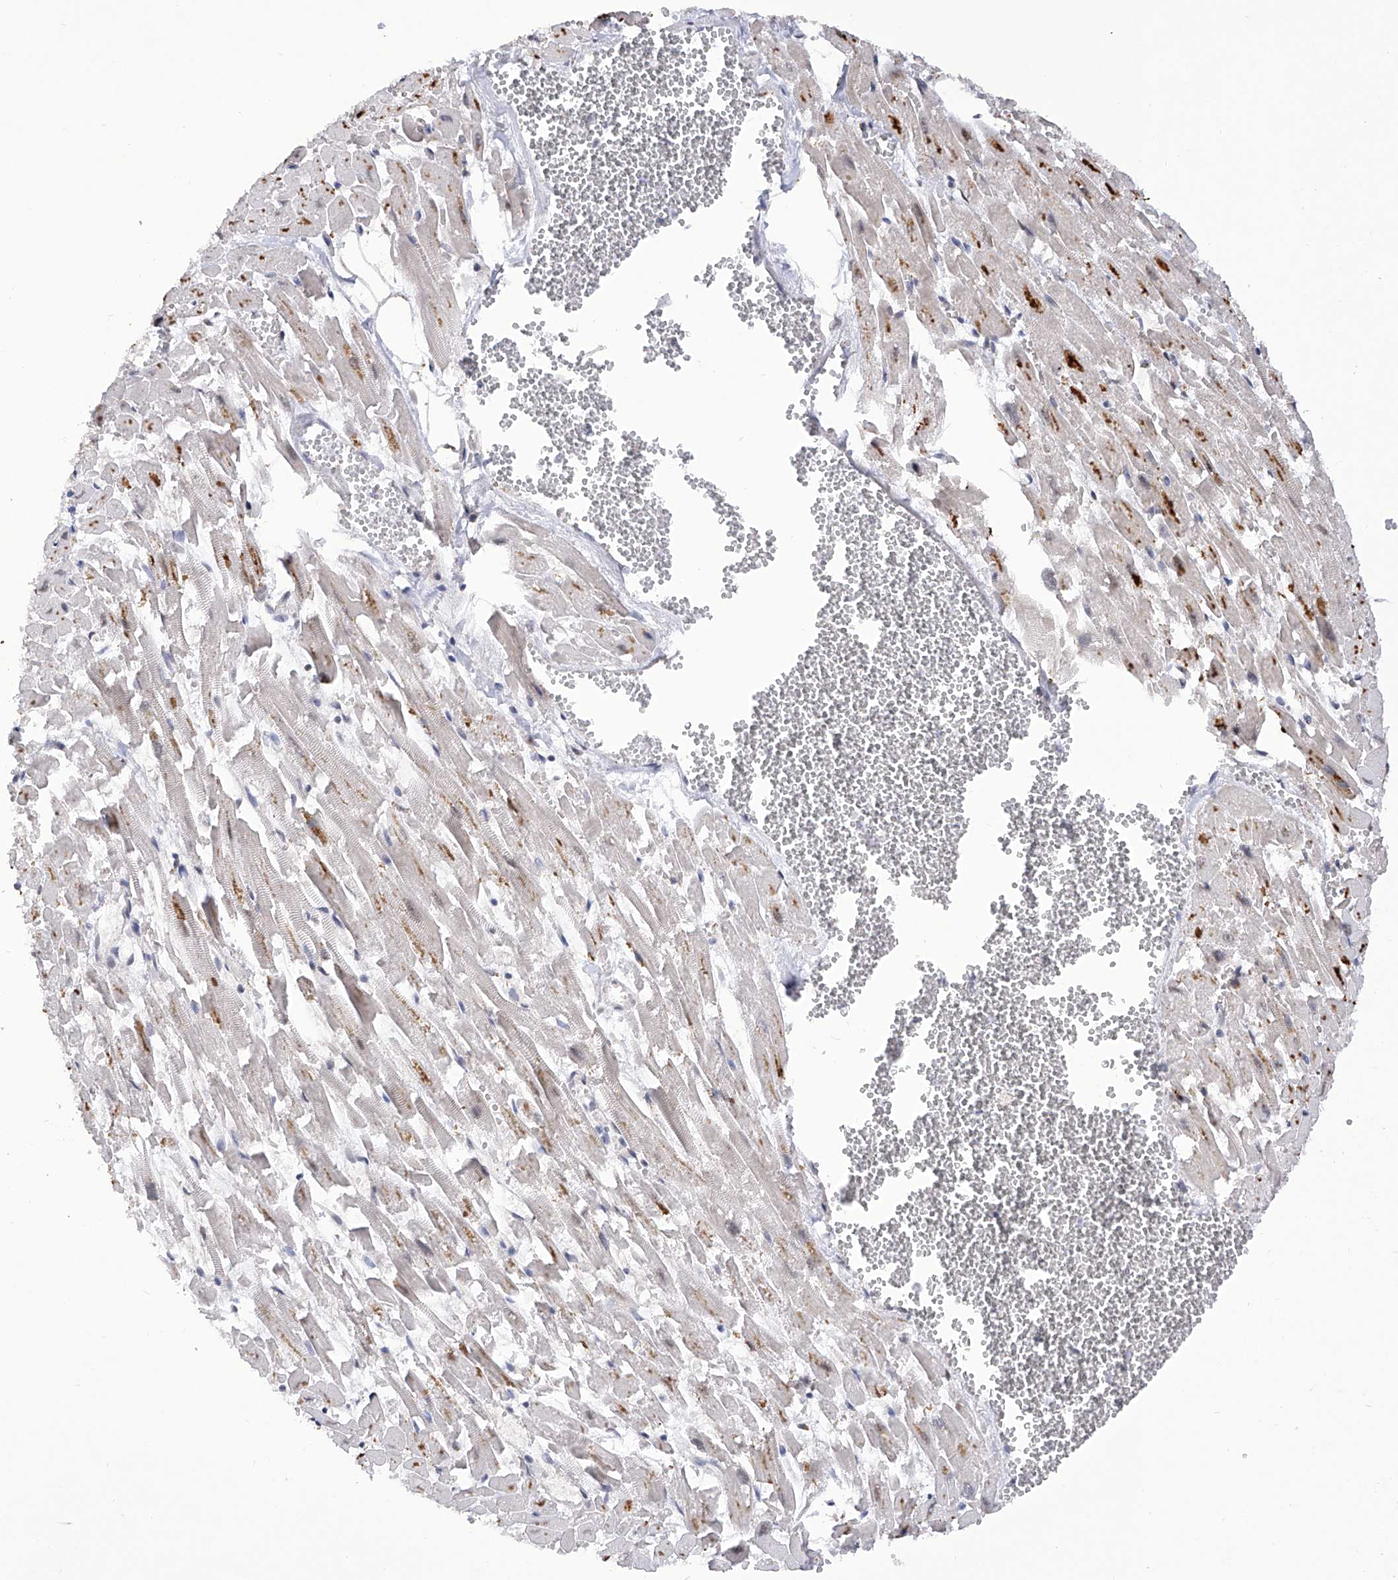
{"staining": {"intensity": "weak", "quantity": "25%-75%", "location": "nuclear"}, "tissue": "heart muscle", "cell_type": "Cardiomyocytes", "image_type": "normal", "snomed": [{"axis": "morphology", "description": "Normal tissue, NOS"}, {"axis": "topography", "description": "Heart"}], "caption": "Immunohistochemistry image of normal human heart muscle stained for a protein (brown), which reveals low levels of weak nuclear positivity in about 25%-75% of cardiomyocytes.", "gene": "RAD54L", "patient": {"sex": "female", "age": 64}}